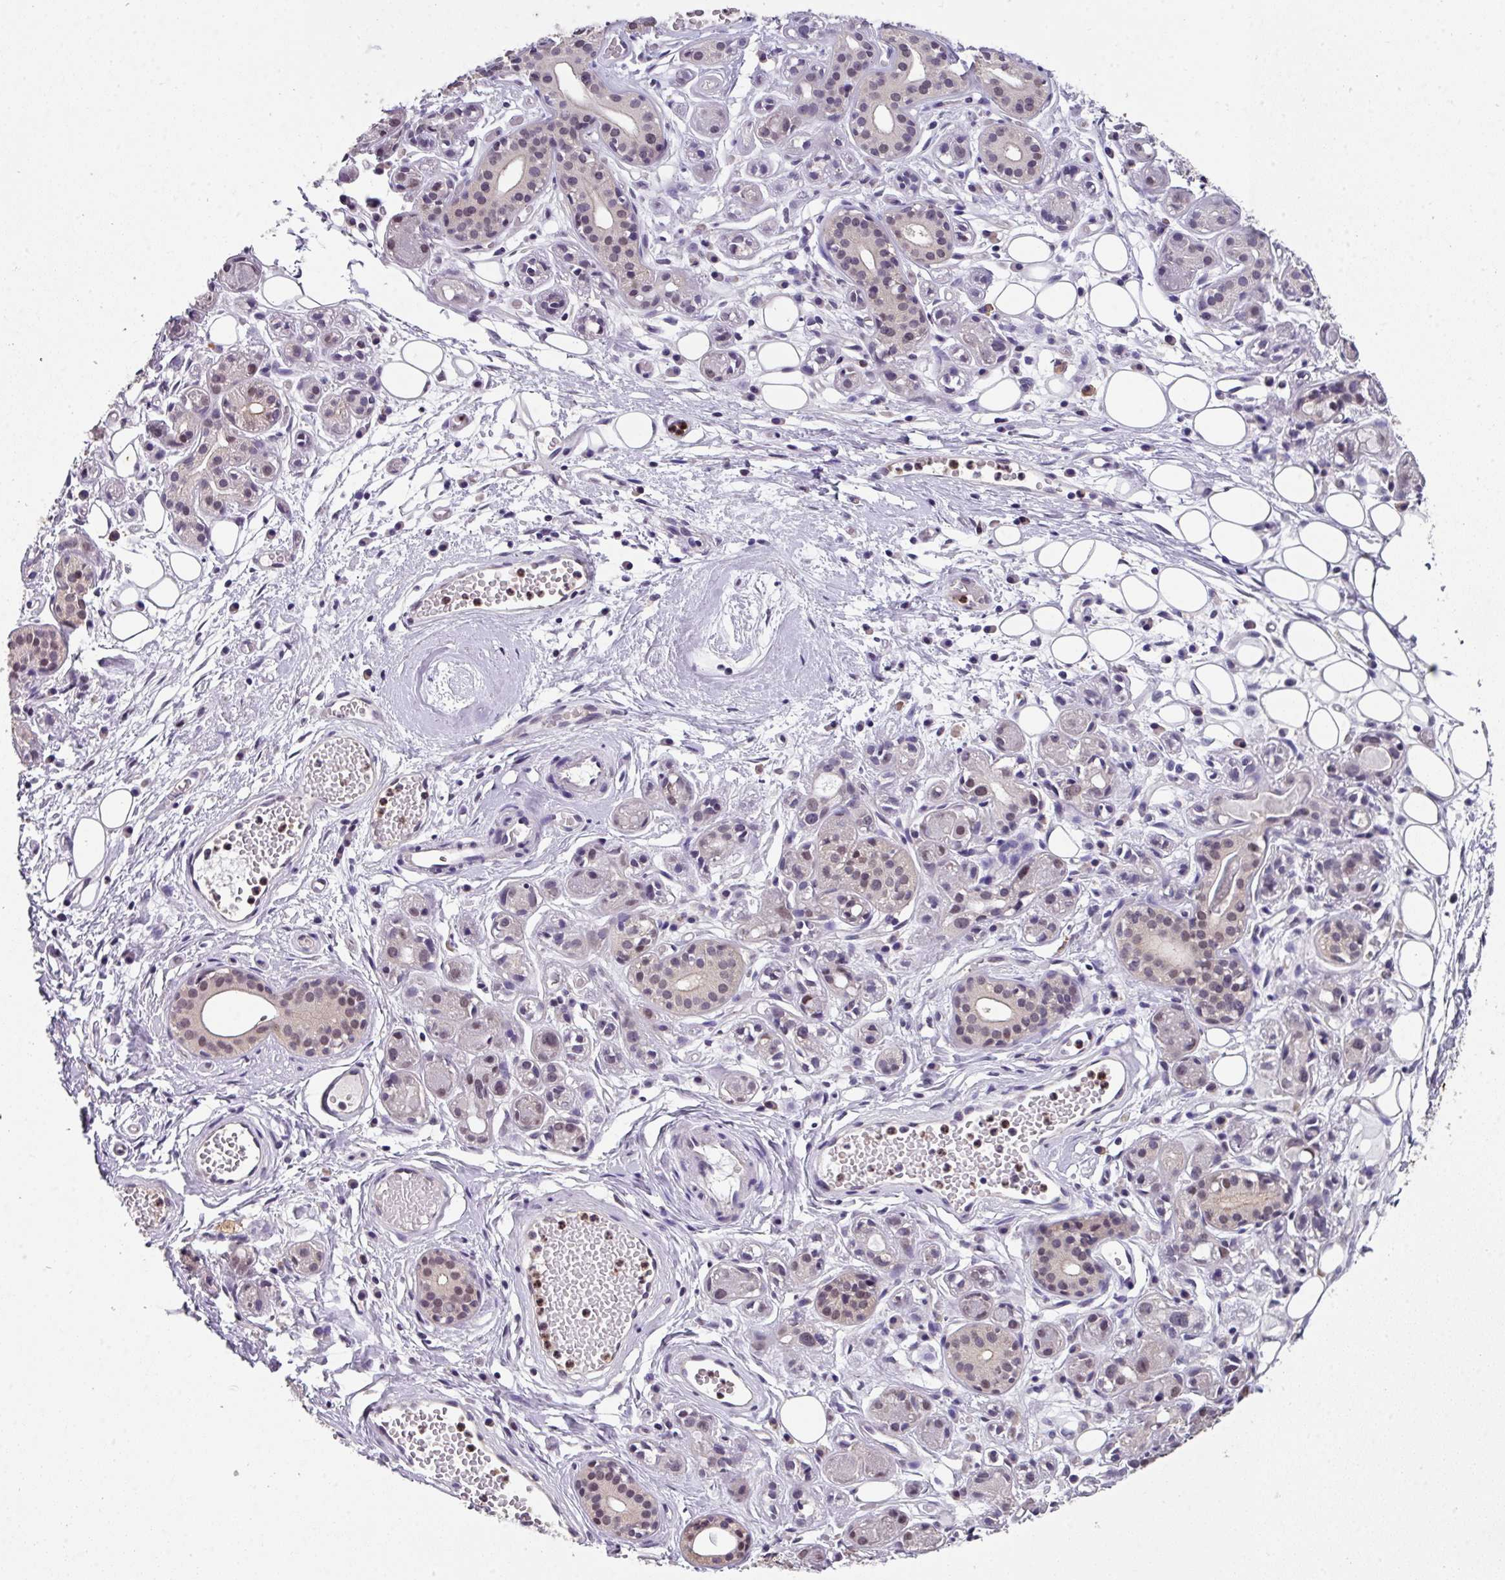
{"staining": {"intensity": "strong", "quantity": "<25%", "location": "nuclear"}, "tissue": "salivary gland", "cell_type": "Glandular cells", "image_type": "normal", "snomed": [{"axis": "morphology", "description": "Normal tissue, NOS"}, {"axis": "topography", "description": "Salivary gland"}], "caption": "High-magnification brightfield microscopy of unremarkable salivary gland stained with DAB (3,3'-diaminobenzidine) (brown) and counterstained with hematoxylin (blue). glandular cells exhibit strong nuclear staining is present in approximately<25% of cells.", "gene": "ZFP3", "patient": {"sex": "male", "age": 54}}